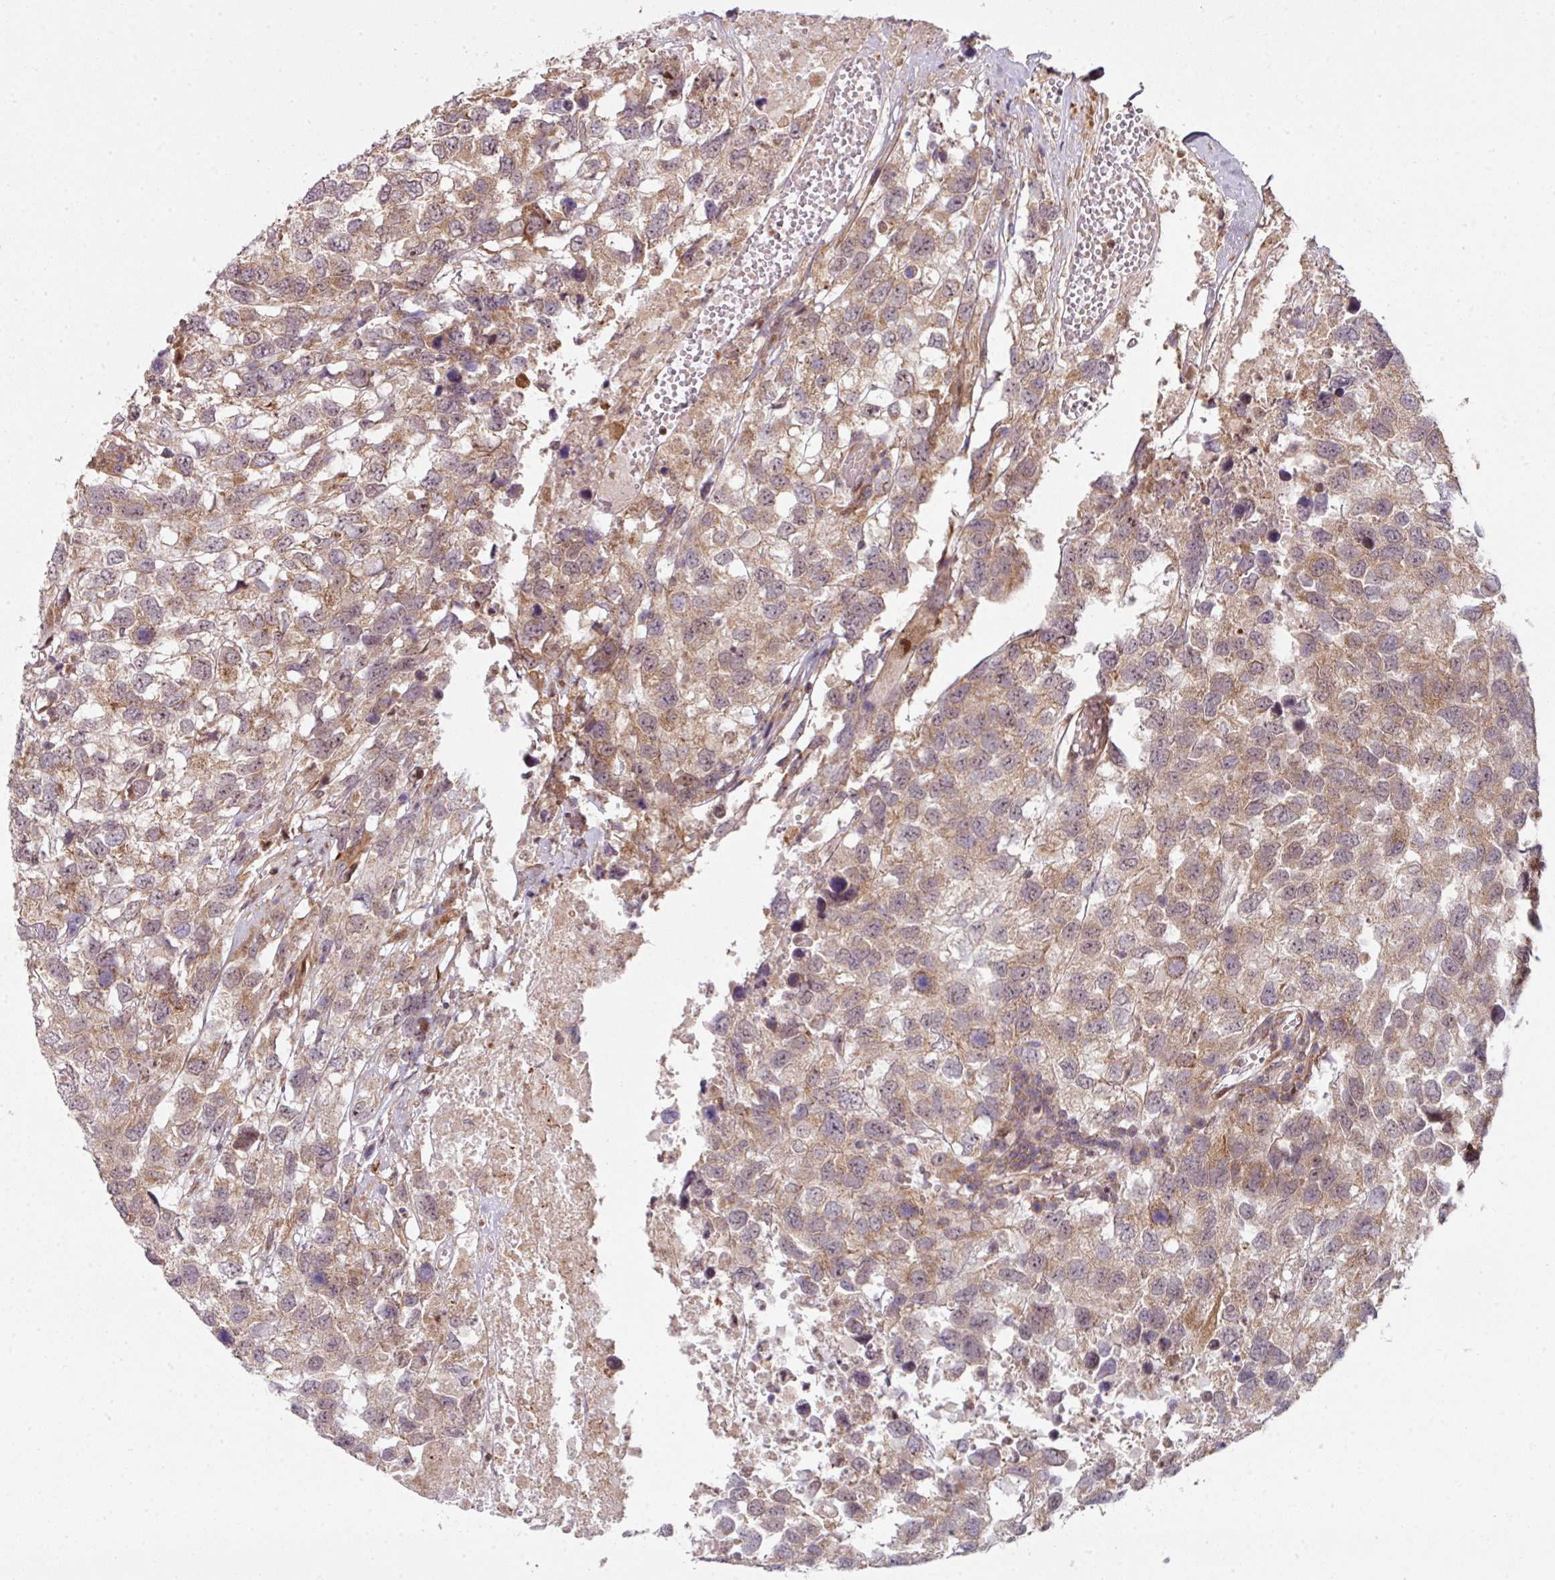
{"staining": {"intensity": "moderate", "quantity": ">75%", "location": "cytoplasmic/membranous,nuclear"}, "tissue": "testis cancer", "cell_type": "Tumor cells", "image_type": "cancer", "snomed": [{"axis": "morphology", "description": "Carcinoma, Embryonal, NOS"}, {"axis": "topography", "description": "Testis"}], "caption": "The photomicrograph reveals immunohistochemical staining of testis cancer. There is moderate cytoplasmic/membranous and nuclear expression is seen in approximately >75% of tumor cells. The protein is stained brown, and the nuclei are stained in blue (DAB (3,3'-diaminobenzidine) IHC with brightfield microscopy, high magnification).", "gene": "CAMLG", "patient": {"sex": "male", "age": 83}}